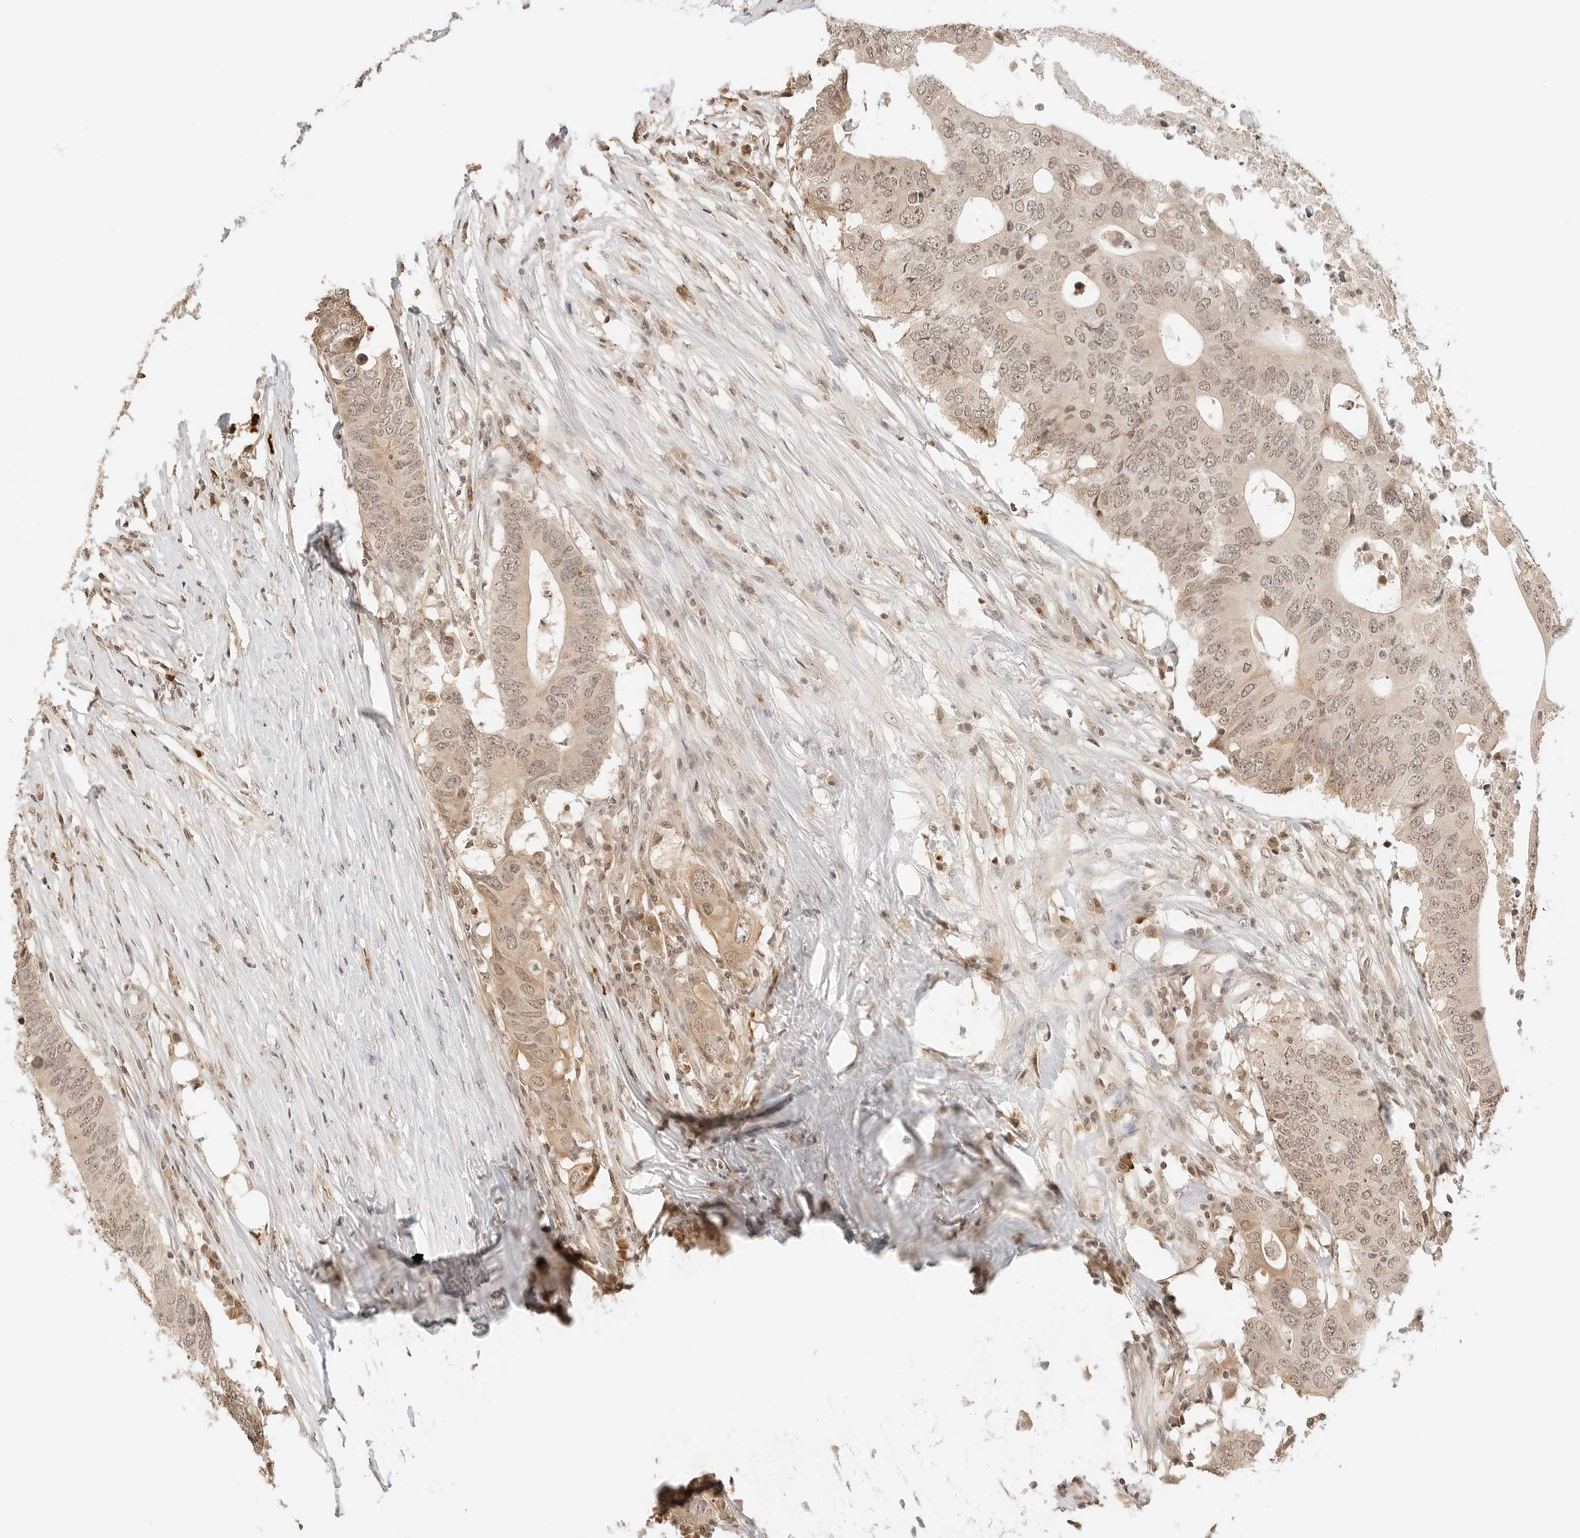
{"staining": {"intensity": "weak", "quantity": ">75%", "location": "cytoplasmic/membranous,nuclear"}, "tissue": "colorectal cancer", "cell_type": "Tumor cells", "image_type": "cancer", "snomed": [{"axis": "morphology", "description": "Adenocarcinoma, NOS"}, {"axis": "topography", "description": "Colon"}], "caption": "Protein staining of colorectal cancer tissue demonstrates weak cytoplasmic/membranous and nuclear expression in about >75% of tumor cells.", "gene": "SEPTIN4", "patient": {"sex": "male", "age": 71}}